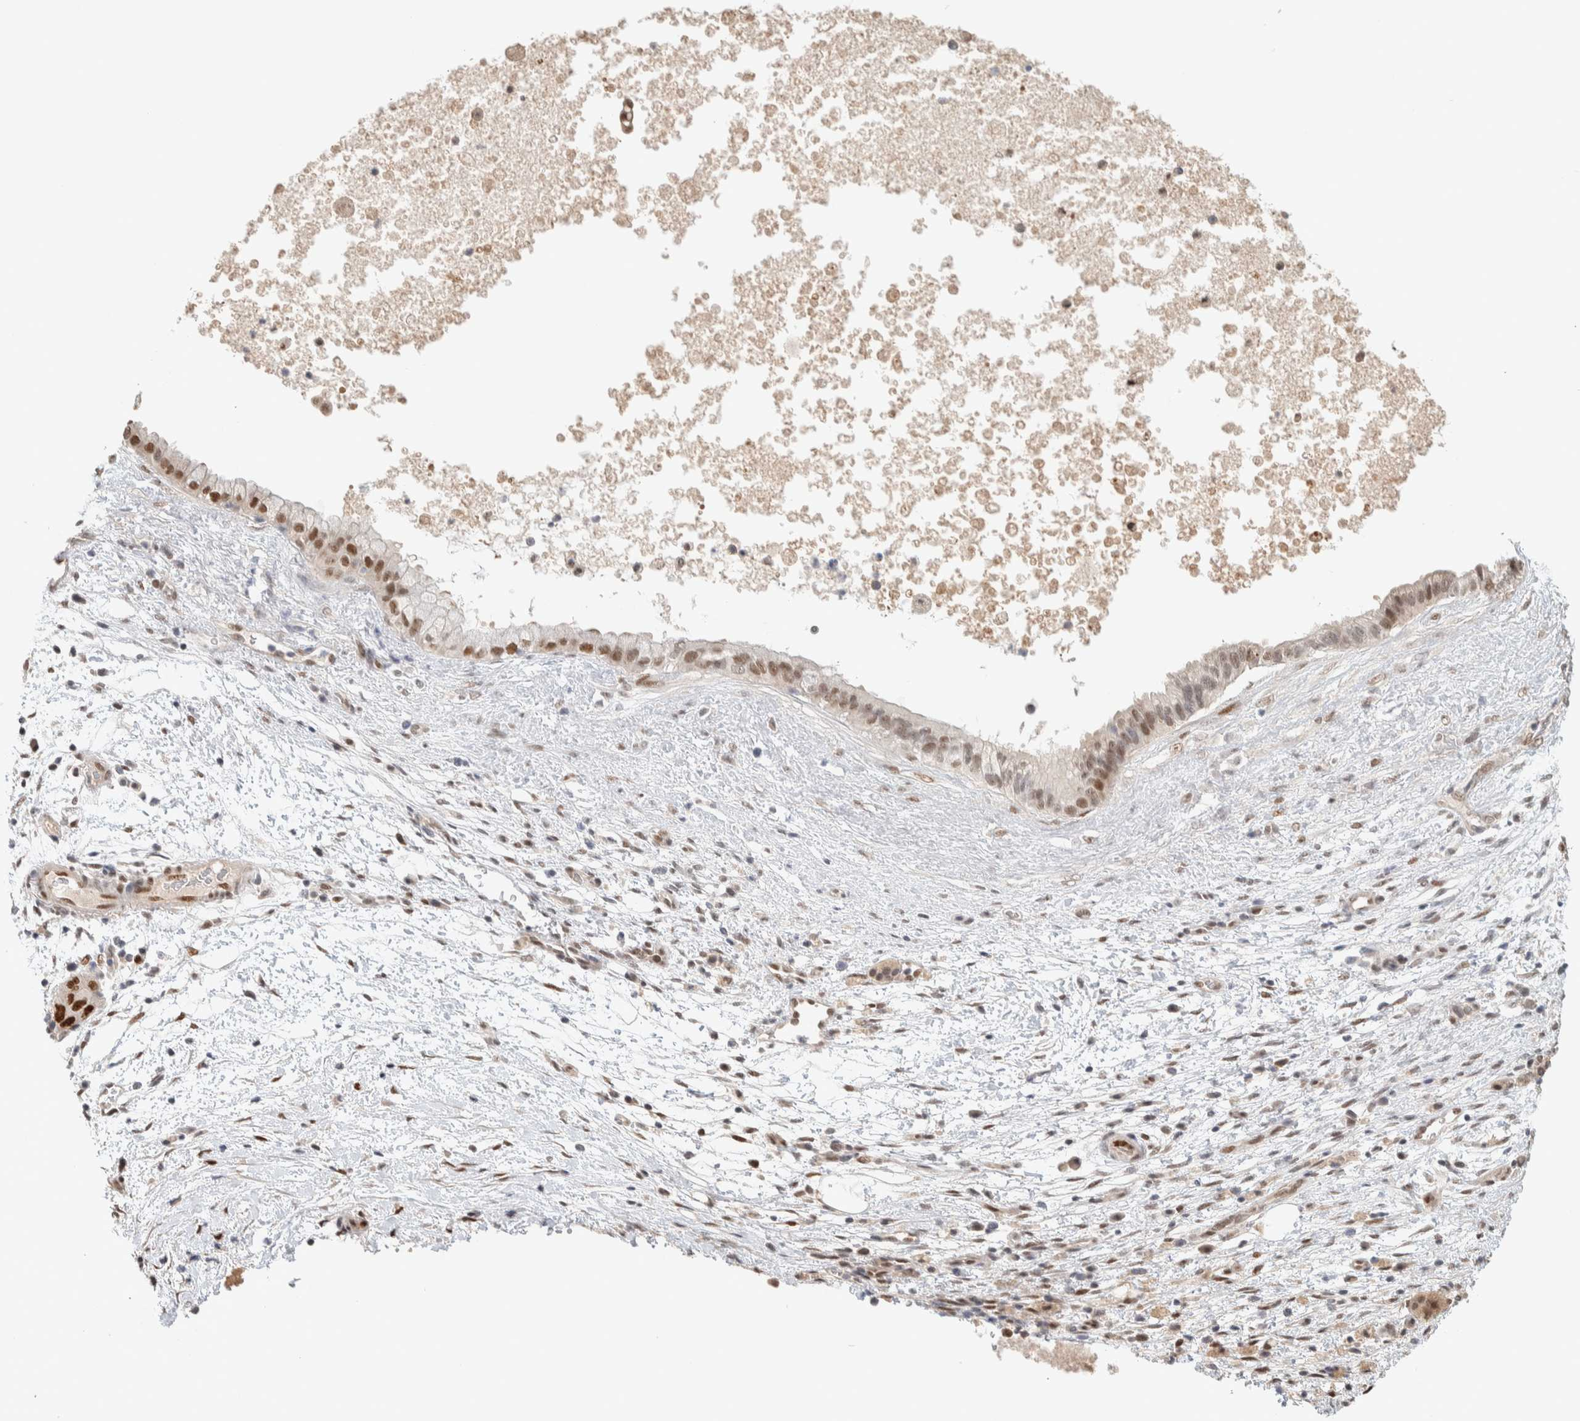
{"staining": {"intensity": "moderate", "quantity": ">75%", "location": "nuclear"}, "tissue": "pancreatic cancer", "cell_type": "Tumor cells", "image_type": "cancer", "snomed": [{"axis": "morphology", "description": "Adenocarcinoma, NOS"}, {"axis": "topography", "description": "Pancreas"}], "caption": "Moderate nuclear staining is identified in about >75% of tumor cells in pancreatic cancer.", "gene": "PUS7", "patient": {"sex": "female", "age": 78}}